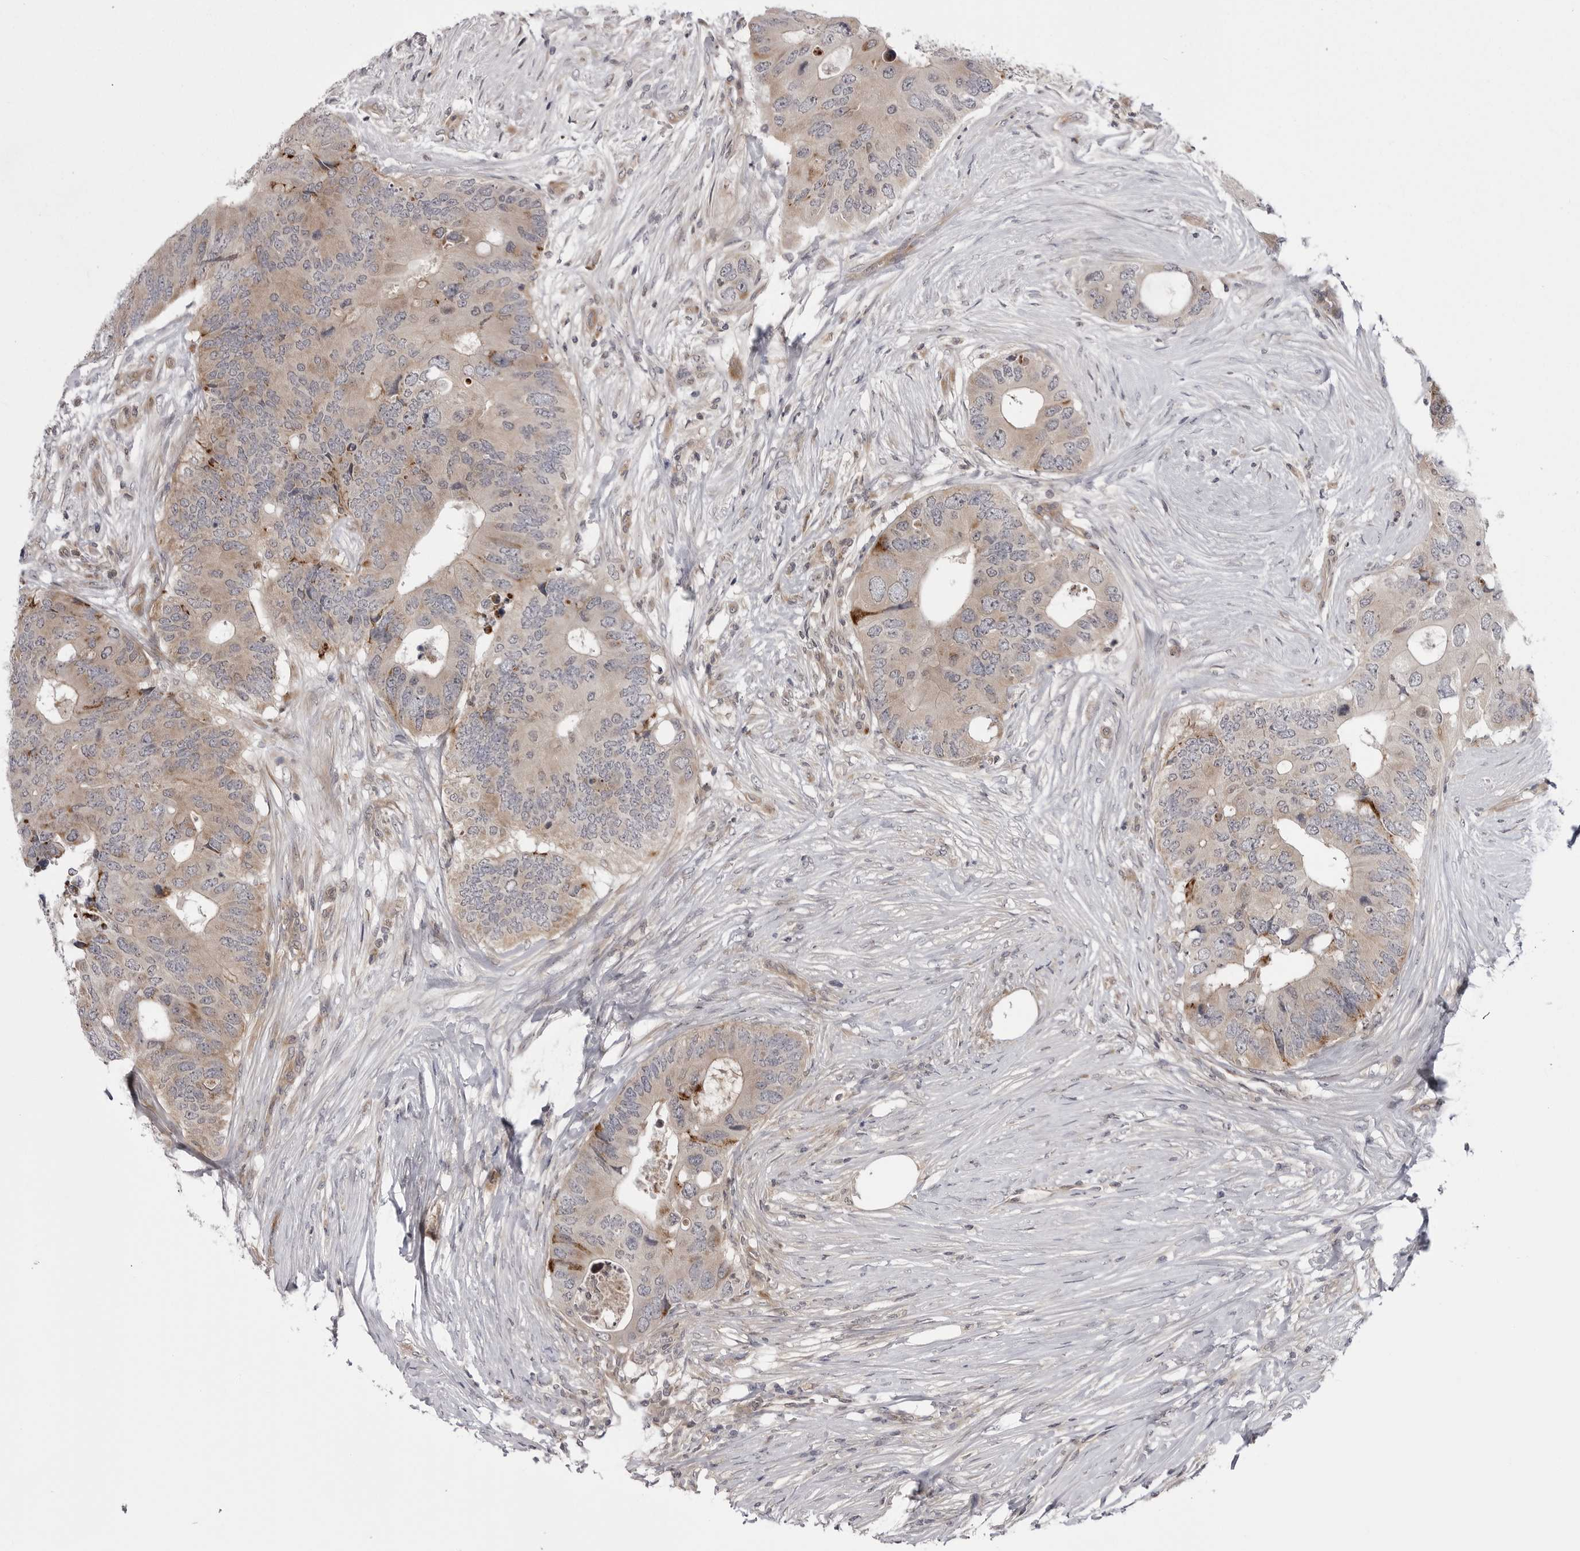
{"staining": {"intensity": "weak", "quantity": "25%-75%", "location": "cytoplasmic/membranous"}, "tissue": "colorectal cancer", "cell_type": "Tumor cells", "image_type": "cancer", "snomed": [{"axis": "morphology", "description": "Adenocarcinoma, NOS"}, {"axis": "topography", "description": "Colon"}], "caption": "An image showing weak cytoplasmic/membranous staining in approximately 25%-75% of tumor cells in colorectal cancer (adenocarcinoma), as visualized by brown immunohistochemical staining.", "gene": "CCDC18", "patient": {"sex": "male", "age": 71}}